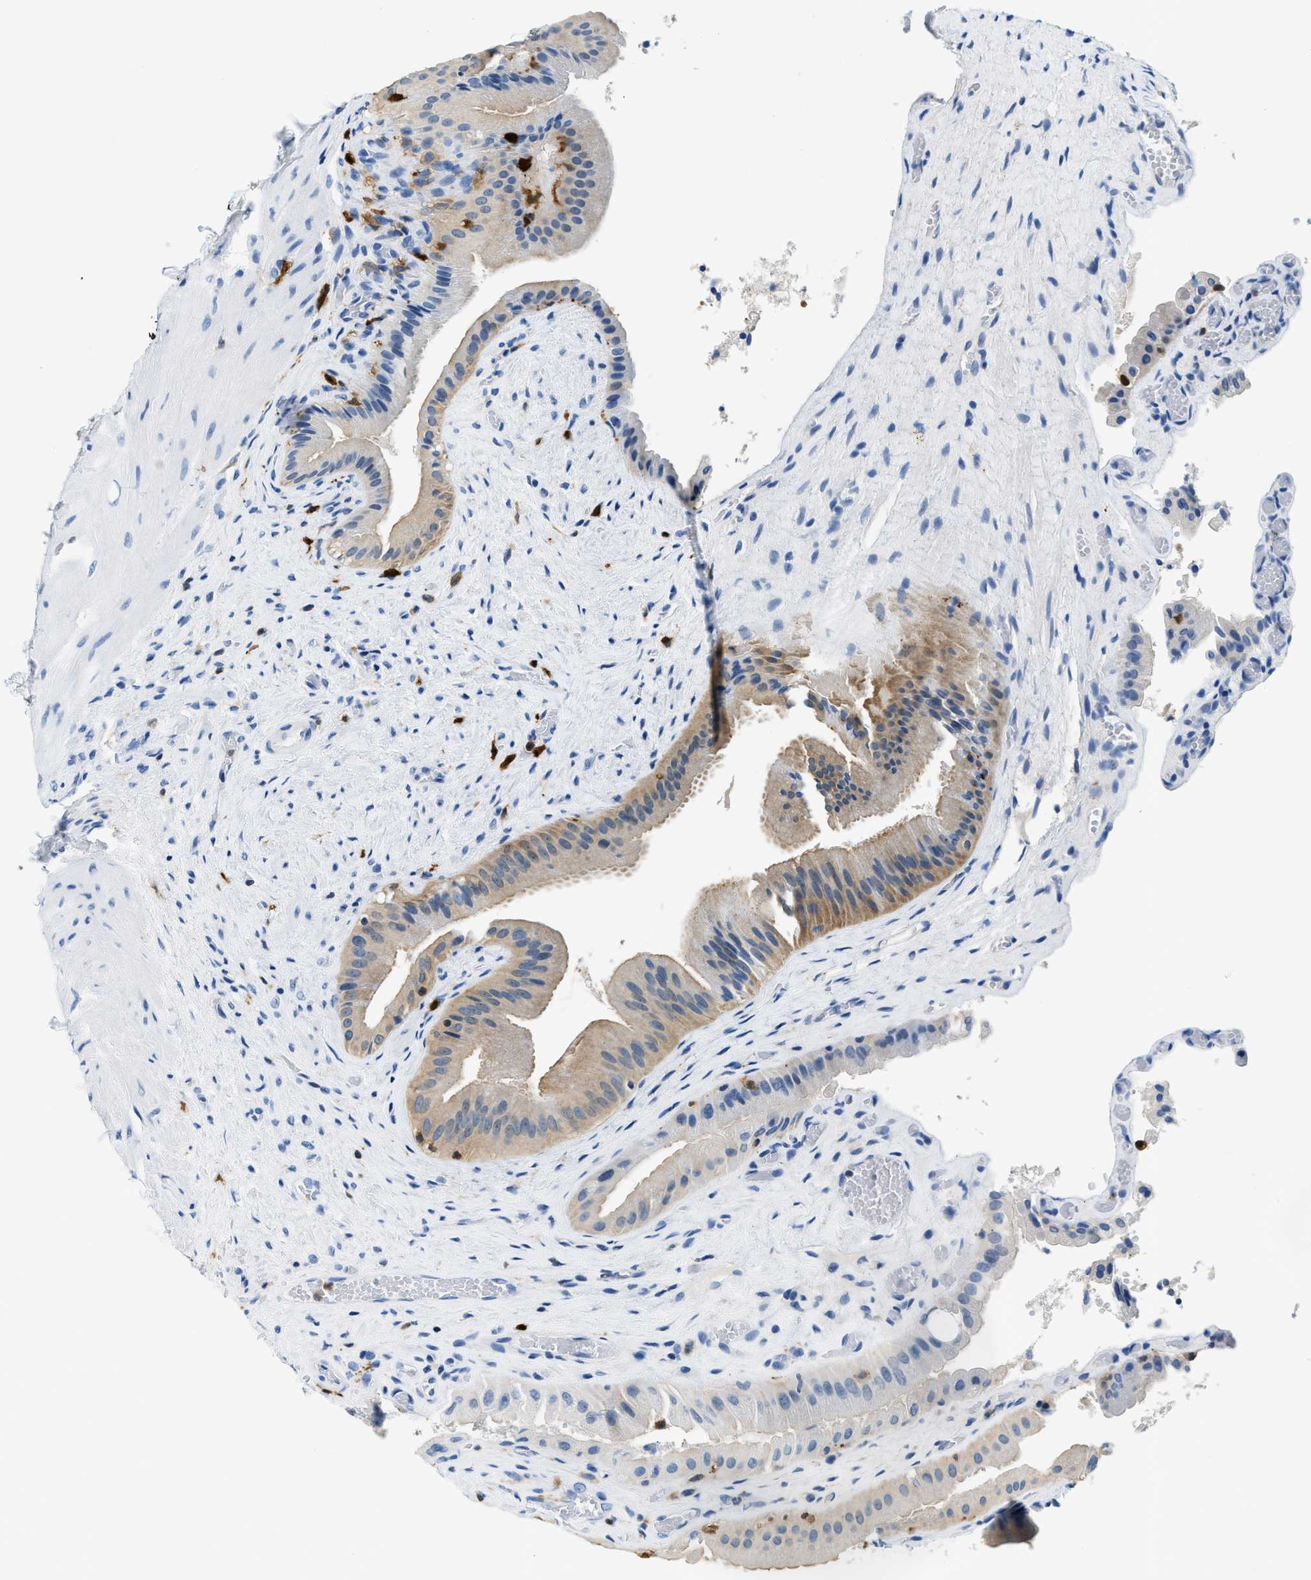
{"staining": {"intensity": "moderate", "quantity": "<25%", "location": "cytoplasmic/membranous"}, "tissue": "gallbladder", "cell_type": "Glandular cells", "image_type": "normal", "snomed": [{"axis": "morphology", "description": "Normal tissue, NOS"}, {"axis": "topography", "description": "Gallbladder"}], "caption": "Moderate cytoplasmic/membranous expression for a protein is appreciated in about <25% of glandular cells of benign gallbladder using immunohistochemistry (IHC).", "gene": "CAPG", "patient": {"sex": "male", "age": 49}}